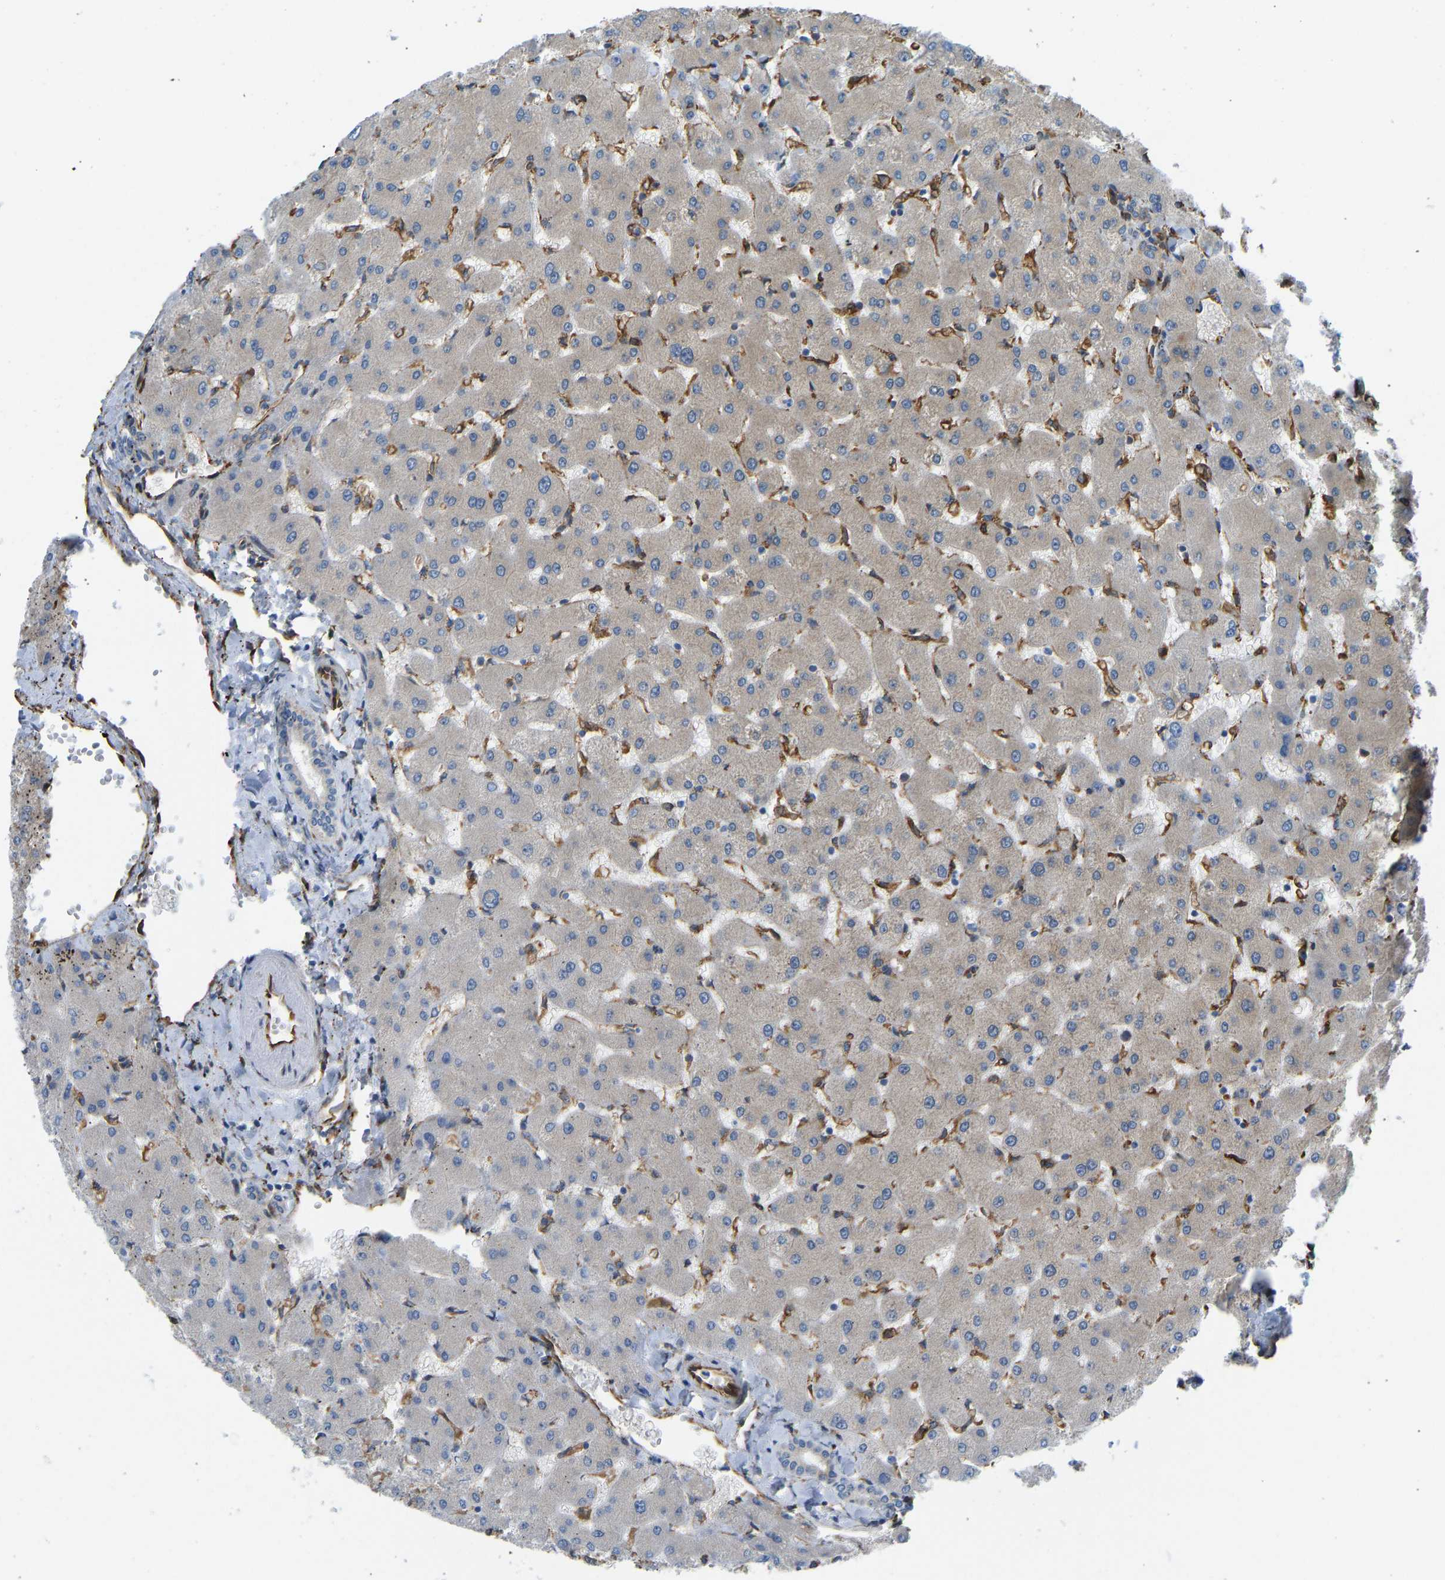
{"staining": {"intensity": "negative", "quantity": "none", "location": "none"}, "tissue": "liver", "cell_type": "Cholangiocytes", "image_type": "normal", "snomed": [{"axis": "morphology", "description": "Normal tissue, NOS"}, {"axis": "topography", "description": "Liver"}], "caption": "Photomicrograph shows no protein expression in cholangiocytes of benign liver.", "gene": "BEX3", "patient": {"sex": "female", "age": 63}}